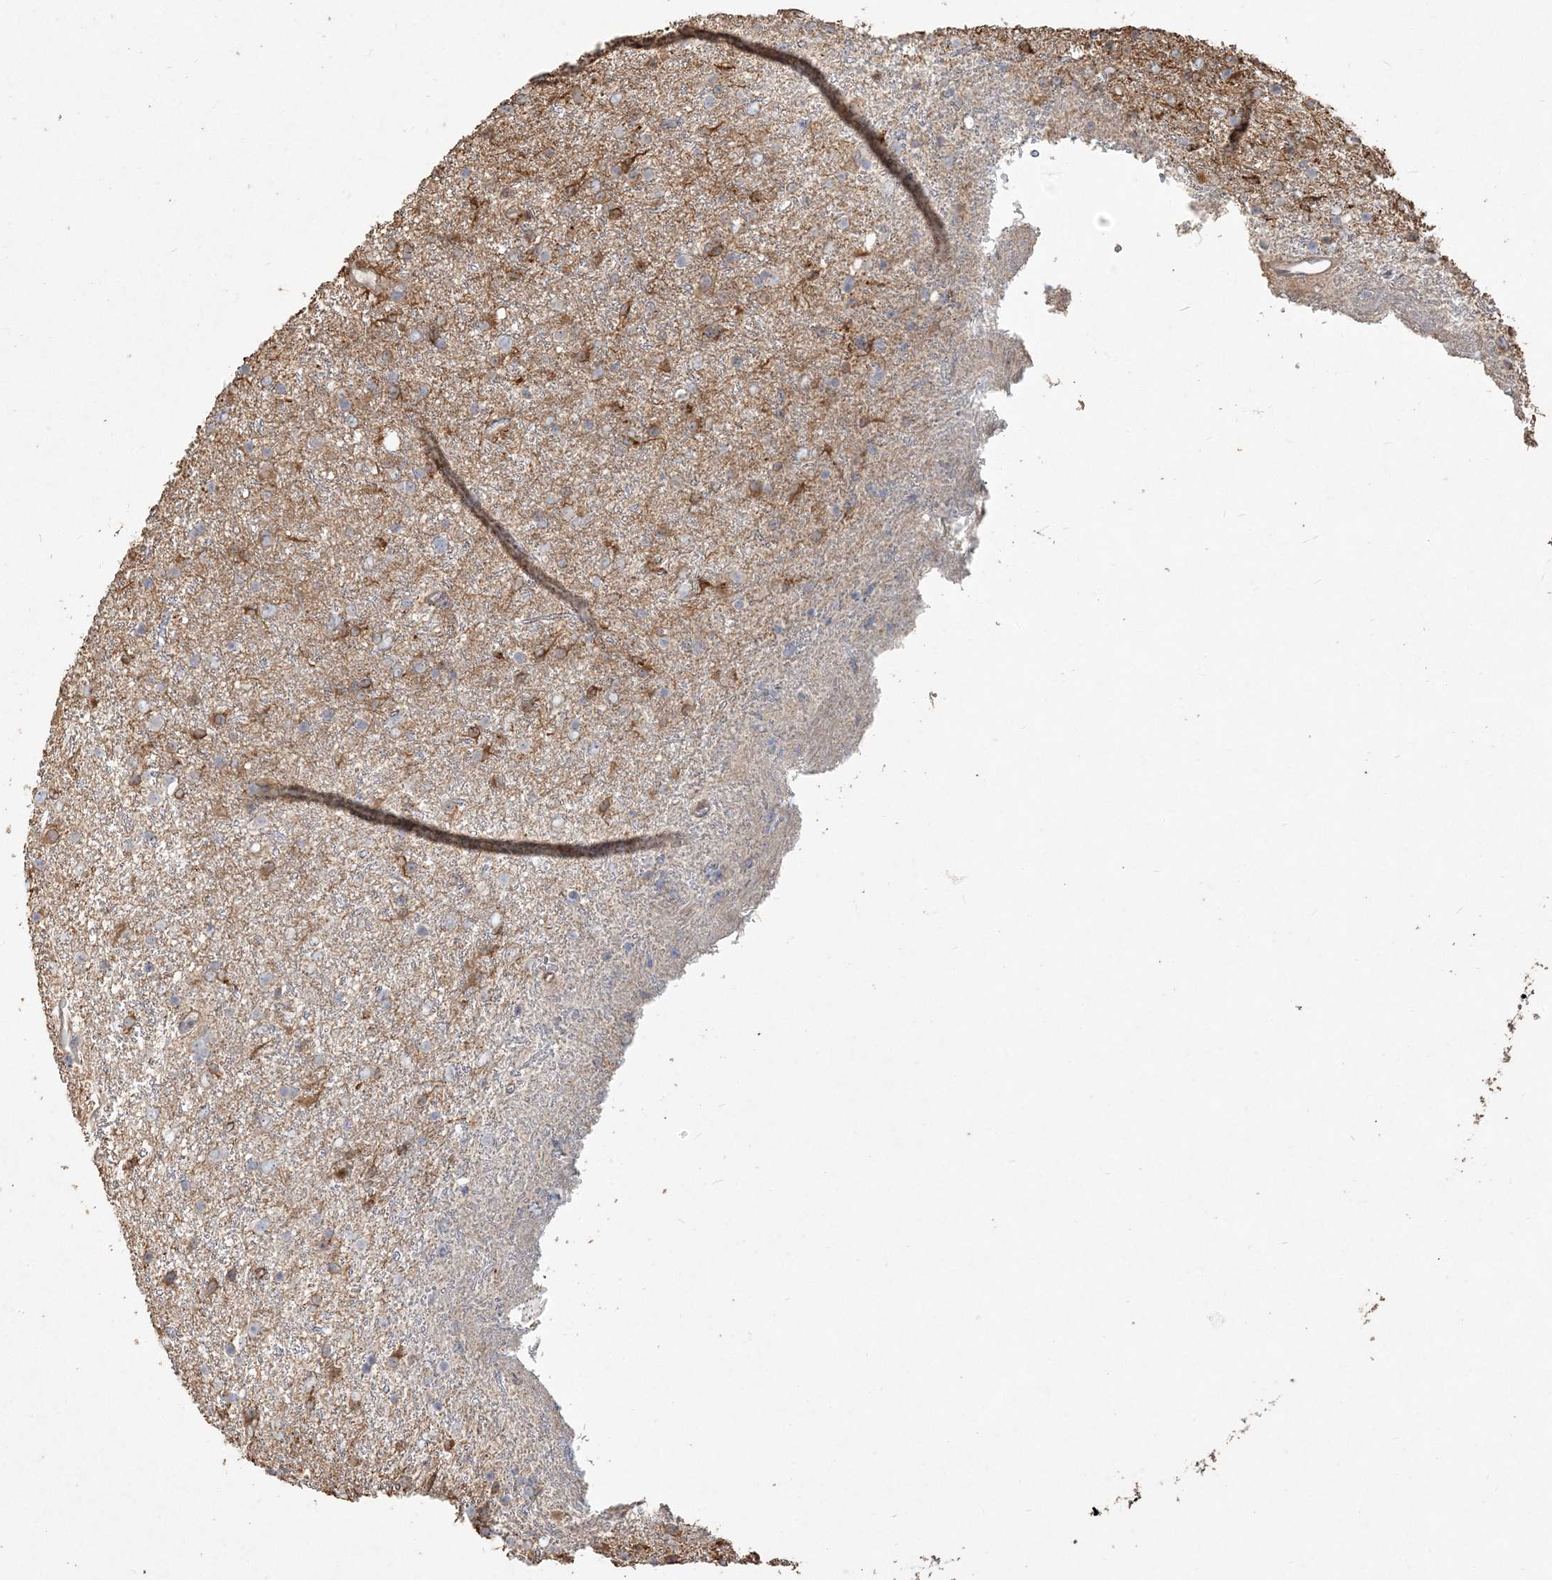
{"staining": {"intensity": "negative", "quantity": "none", "location": "none"}, "tissue": "glioma", "cell_type": "Tumor cells", "image_type": "cancer", "snomed": [{"axis": "morphology", "description": "Glioma, malignant, Low grade"}, {"axis": "topography", "description": "Cerebral cortex"}], "caption": "The photomicrograph shows no significant positivity in tumor cells of malignant glioma (low-grade).", "gene": "RNF145", "patient": {"sex": "female", "age": 39}}